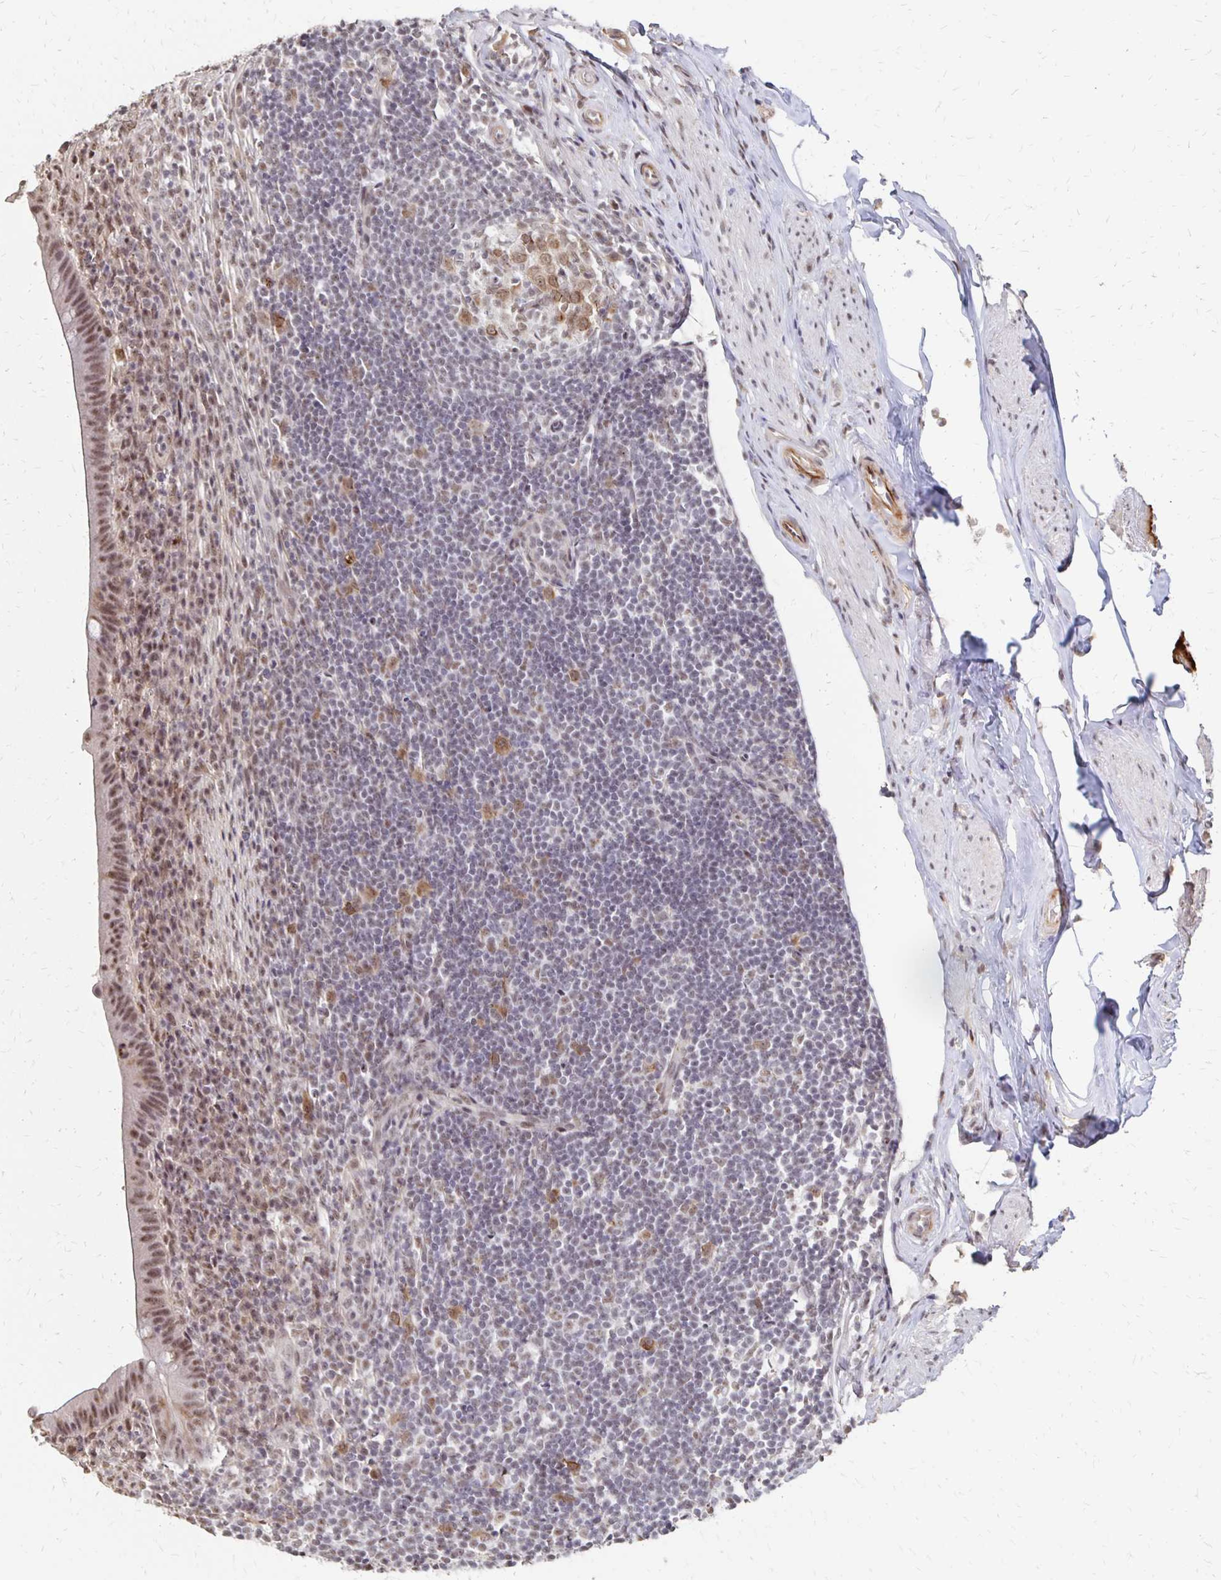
{"staining": {"intensity": "moderate", "quantity": ">75%", "location": "nuclear"}, "tissue": "appendix", "cell_type": "Glandular cells", "image_type": "normal", "snomed": [{"axis": "morphology", "description": "Normal tissue, NOS"}, {"axis": "topography", "description": "Appendix"}], "caption": "Brown immunohistochemical staining in unremarkable human appendix reveals moderate nuclear positivity in approximately >75% of glandular cells.", "gene": "CLASRP", "patient": {"sex": "female", "age": 56}}